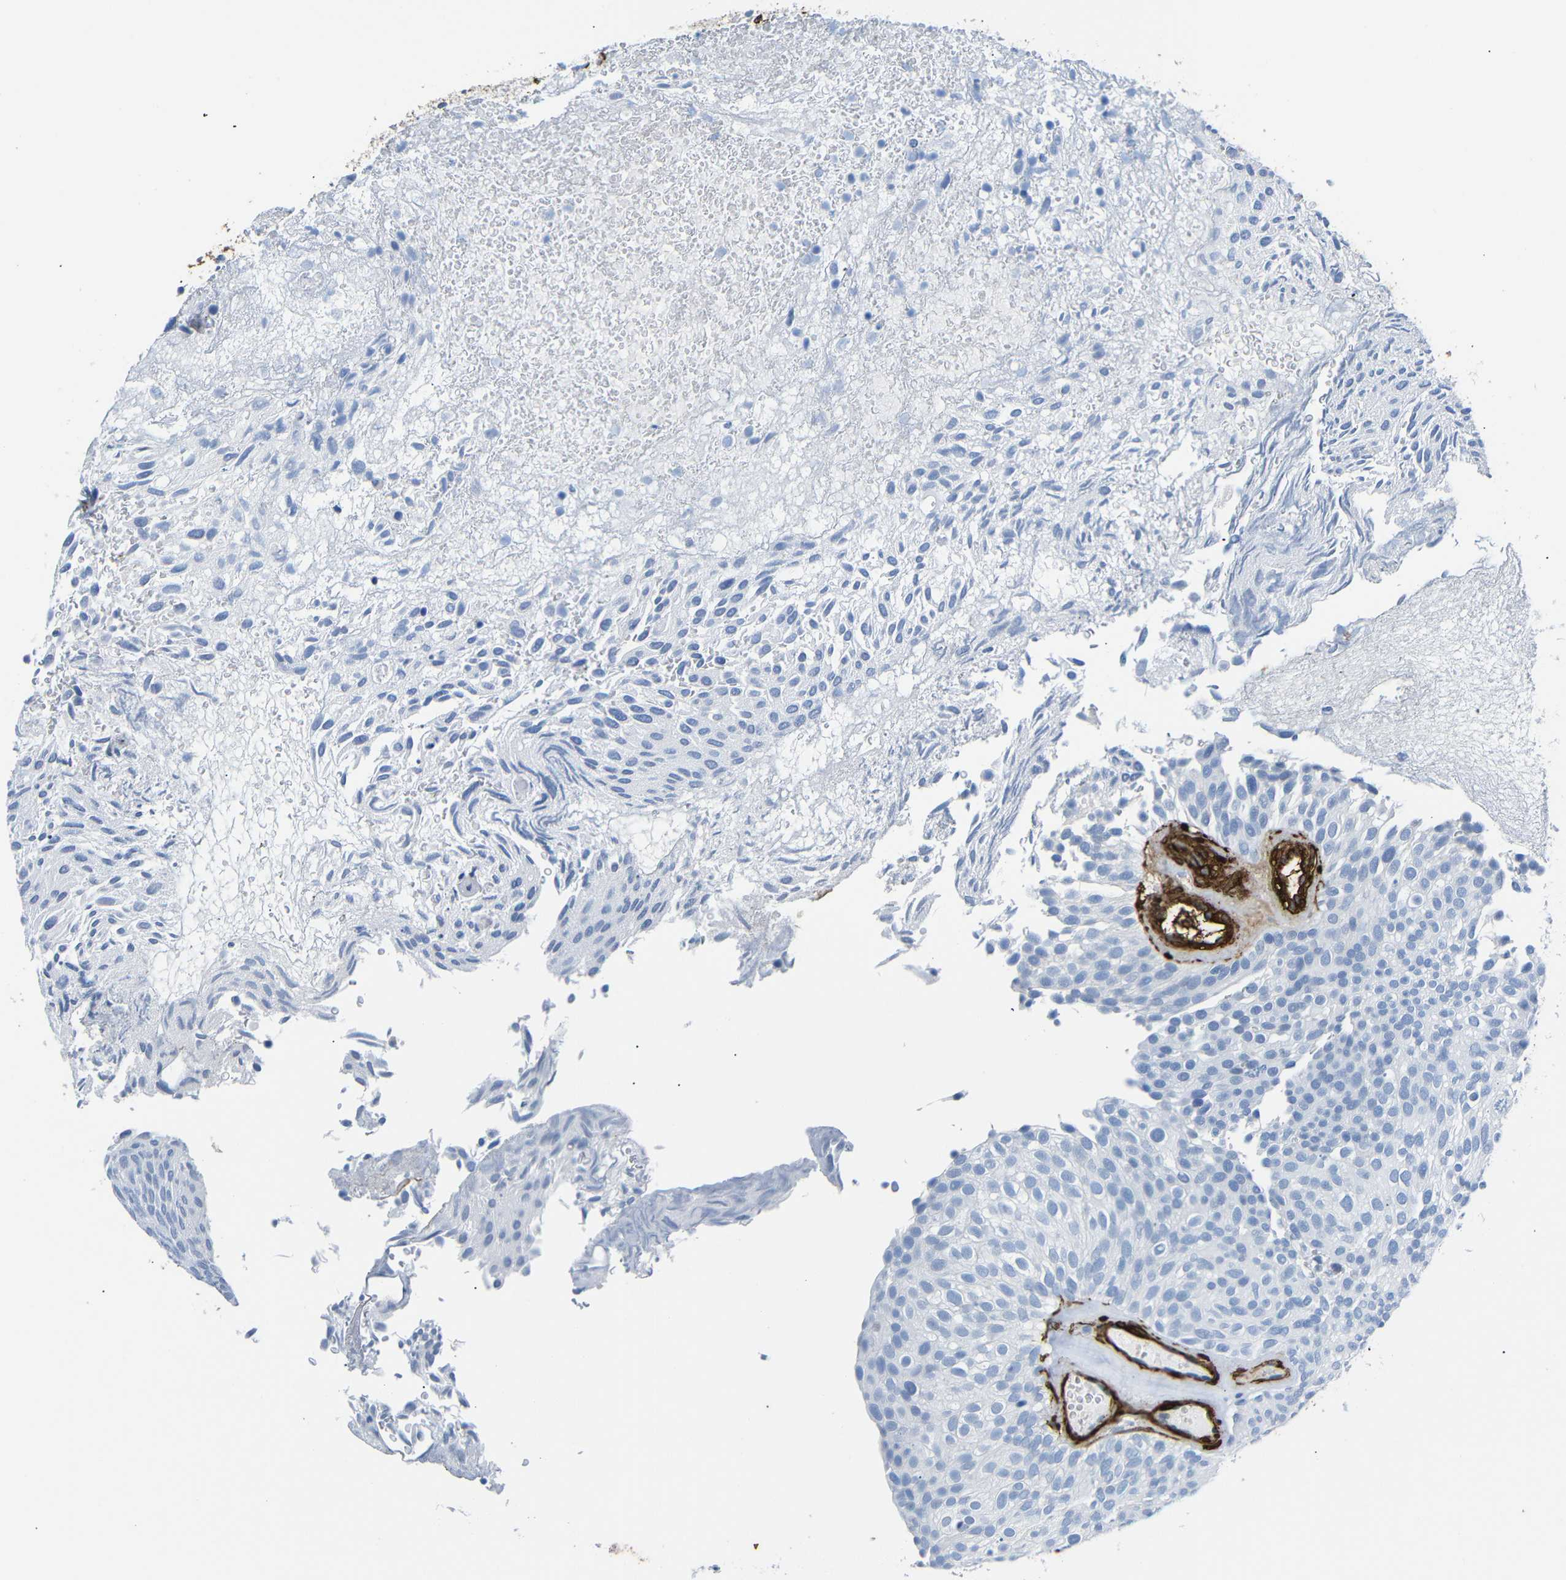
{"staining": {"intensity": "negative", "quantity": "none", "location": "none"}, "tissue": "urothelial cancer", "cell_type": "Tumor cells", "image_type": "cancer", "snomed": [{"axis": "morphology", "description": "Urothelial carcinoma, Low grade"}, {"axis": "topography", "description": "Urinary bladder"}], "caption": "Immunohistochemical staining of low-grade urothelial carcinoma exhibits no significant staining in tumor cells.", "gene": "ACTA2", "patient": {"sex": "male", "age": 78}}